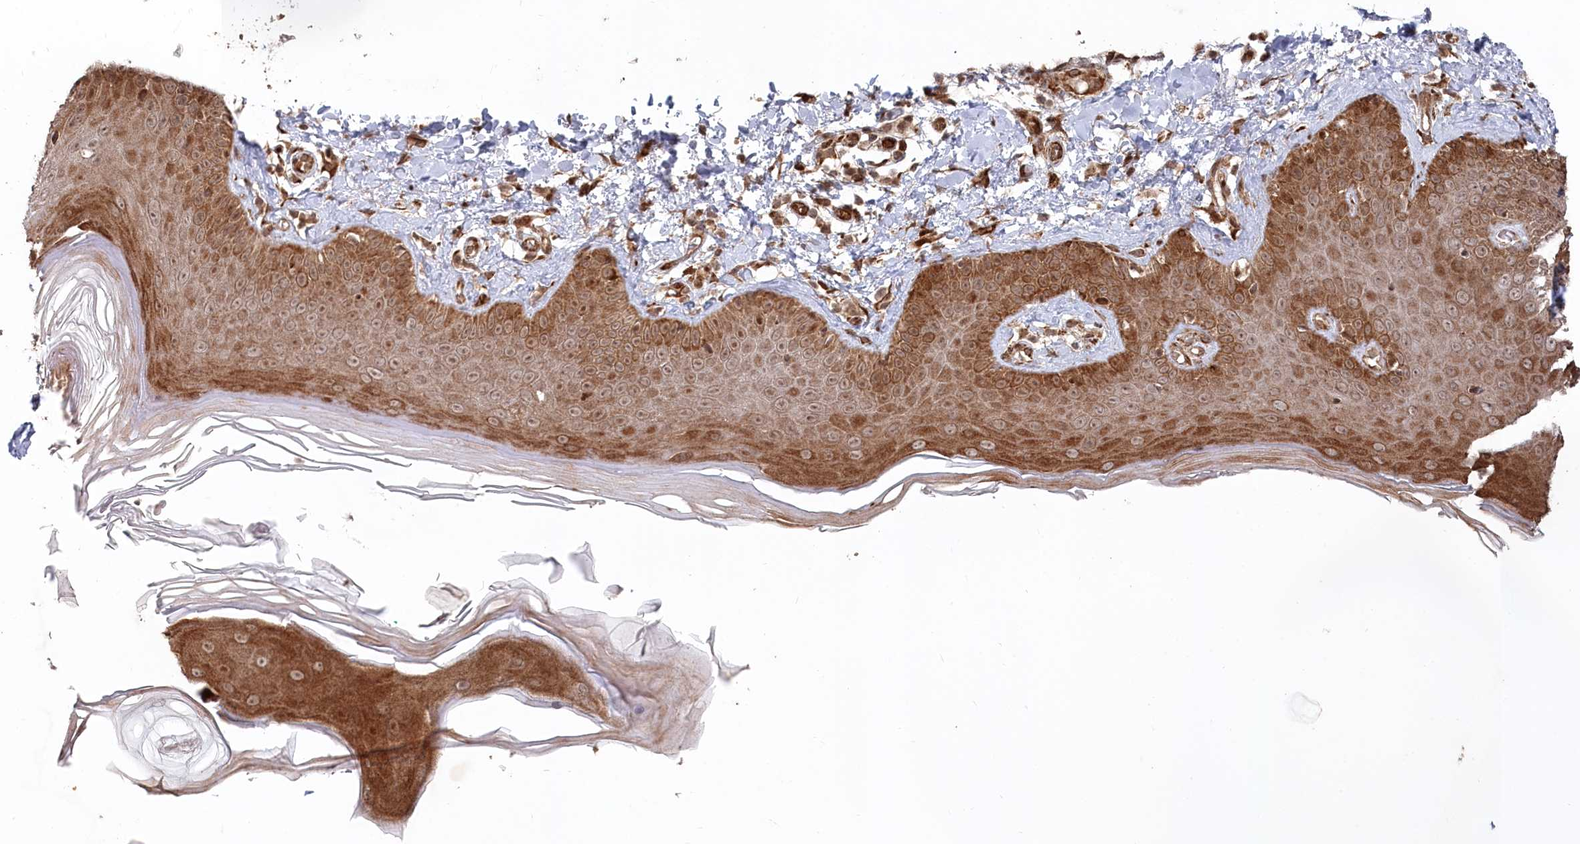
{"staining": {"intensity": "moderate", "quantity": ">75%", "location": "cytoplasmic/membranous,nuclear"}, "tissue": "skin", "cell_type": "Fibroblasts", "image_type": "normal", "snomed": [{"axis": "morphology", "description": "Normal tissue, NOS"}, {"axis": "topography", "description": "Skin"}], "caption": "Skin stained for a protein (brown) displays moderate cytoplasmic/membranous,nuclear positive expression in approximately >75% of fibroblasts.", "gene": "POLR3A", "patient": {"sex": "male", "age": 52}}